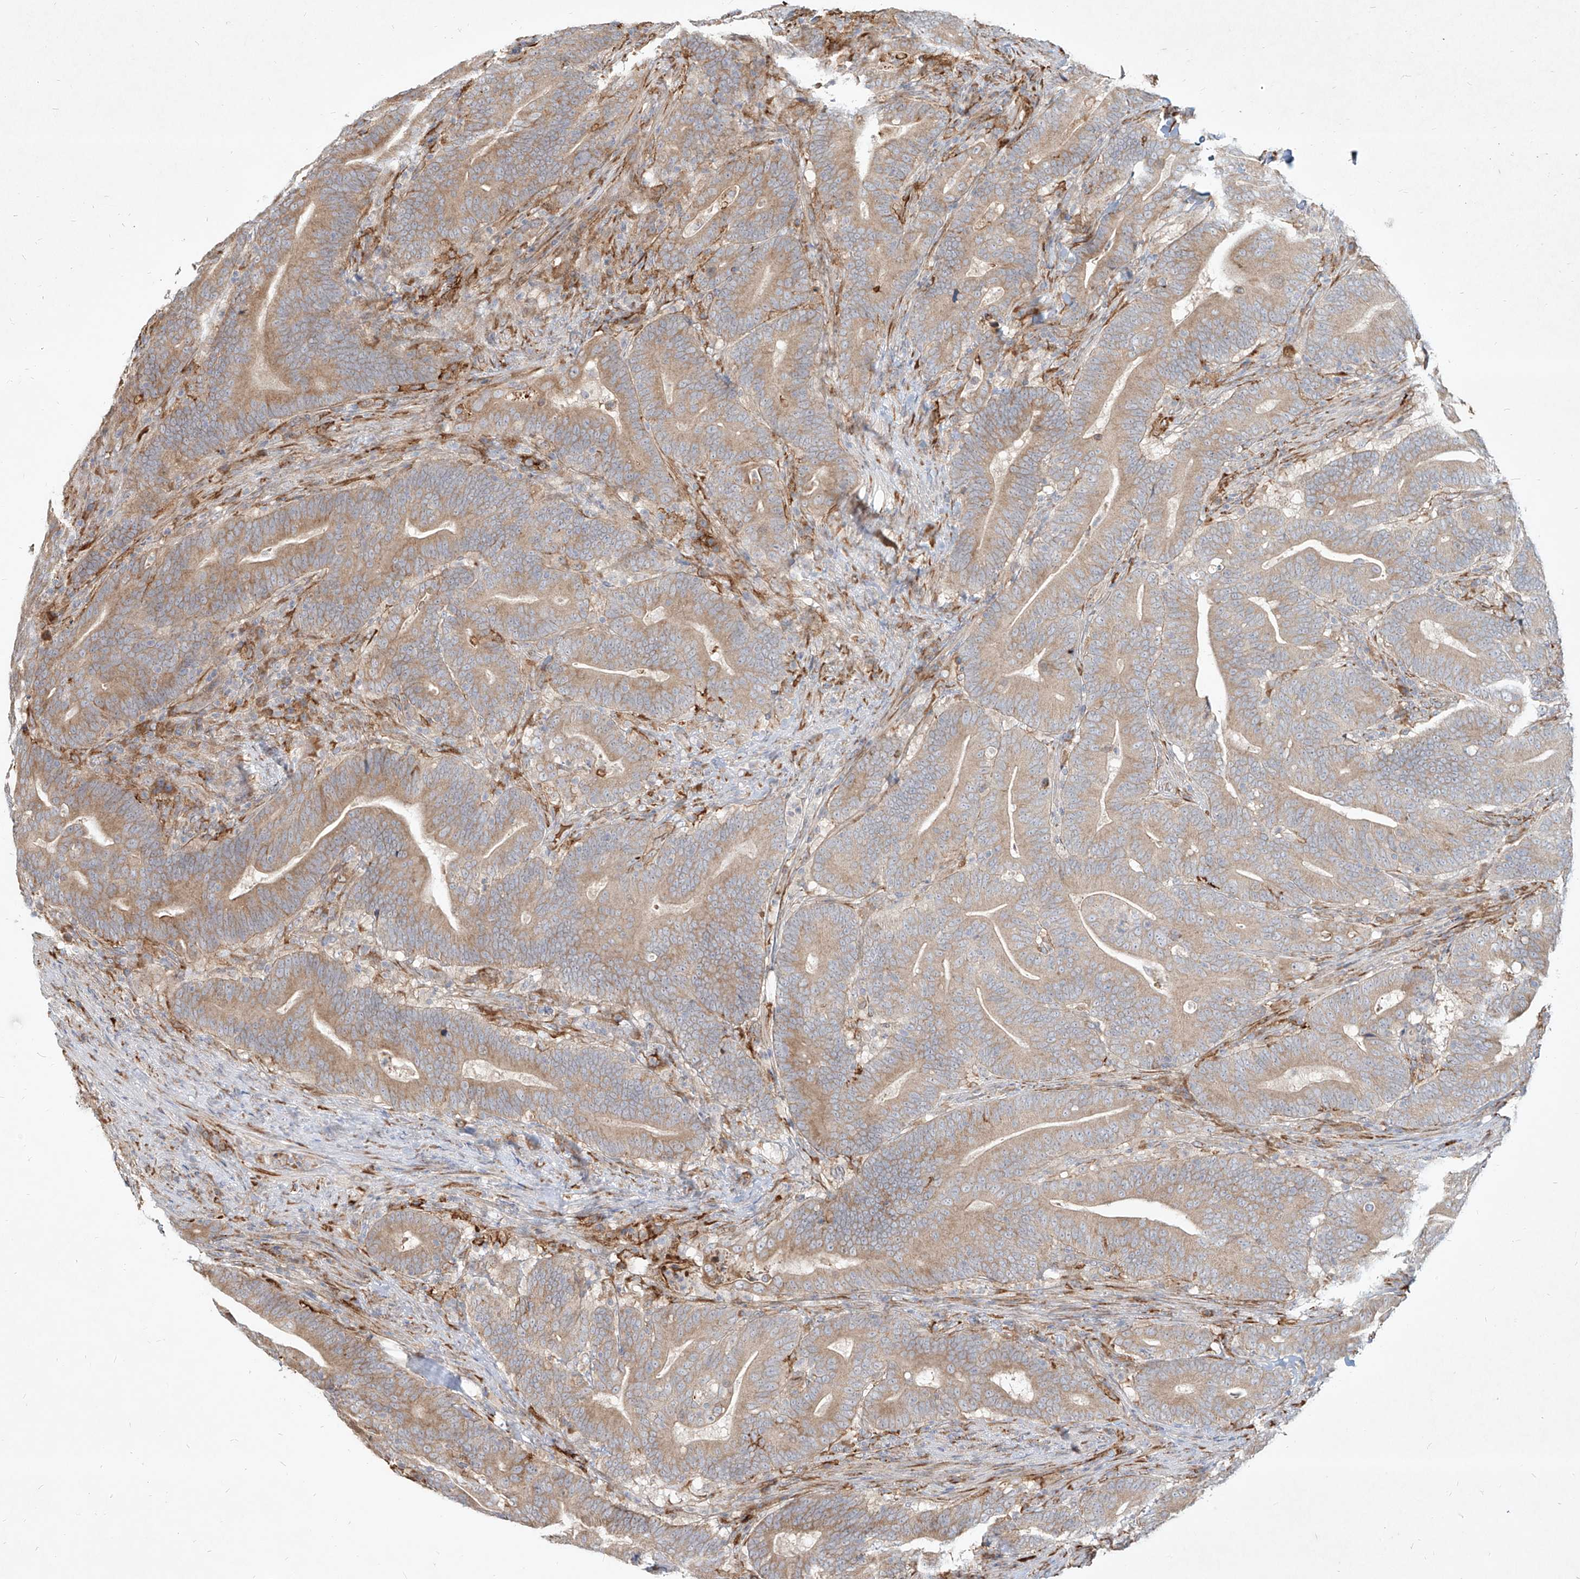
{"staining": {"intensity": "moderate", "quantity": "25%-75%", "location": "cytoplasmic/membranous"}, "tissue": "colorectal cancer", "cell_type": "Tumor cells", "image_type": "cancer", "snomed": [{"axis": "morphology", "description": "Normal tissue, NOS"}, {"axis": "morphology", "description": "Adenocarcinoma, NOS"}, {"axis": "topography", "description": "Colon"}], "caption": "Colorectal cancer stained for a protein (brown) reveals moderate cytoplasmic/membranous positive expression in approximately 25%-75% of tumor cells.", "gene": "CD209", "patient": {"sex": "female", "age": 66}}